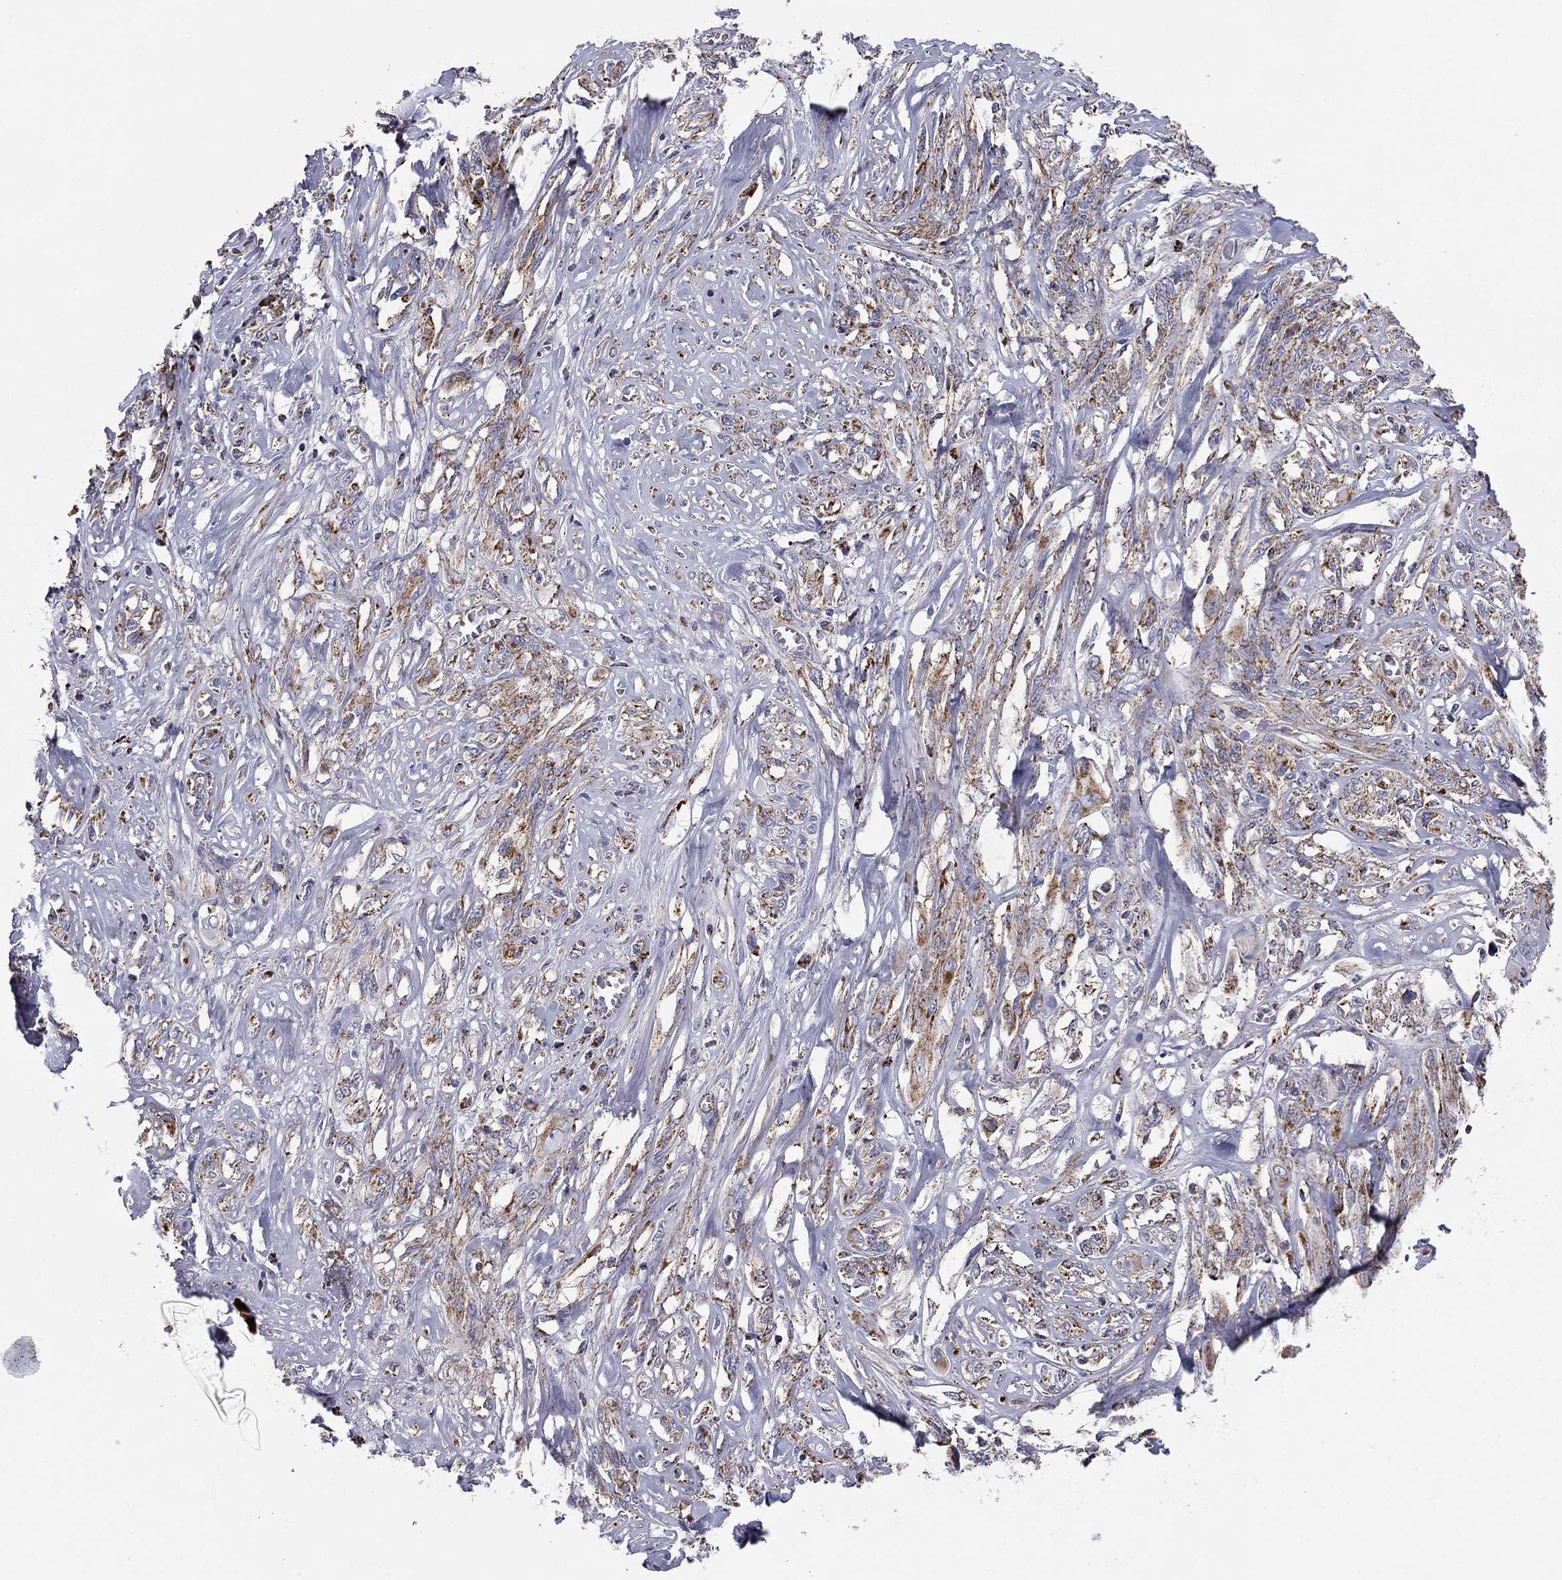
{"staining": {"intensity": "moderate", "quantity": ">75%", "location": "cytoplasmic/membranous"}, "tissue": "melanoma", "cell_type": "Tumor cells", "image_type": "cancer", "snomed": [{"axis": "morphology", "description": "Malignant melanoma, NOS"}, {"axis": "topography", "description": "Skin"}], "caption": "Brown immunohistochemical staining in human melanoma shows moderate cytoplasmic/membranous expression in approximately >75% of tumor cells.", "gene": "NDUFV1", "patient": {"sex": "female", "age": 91}}